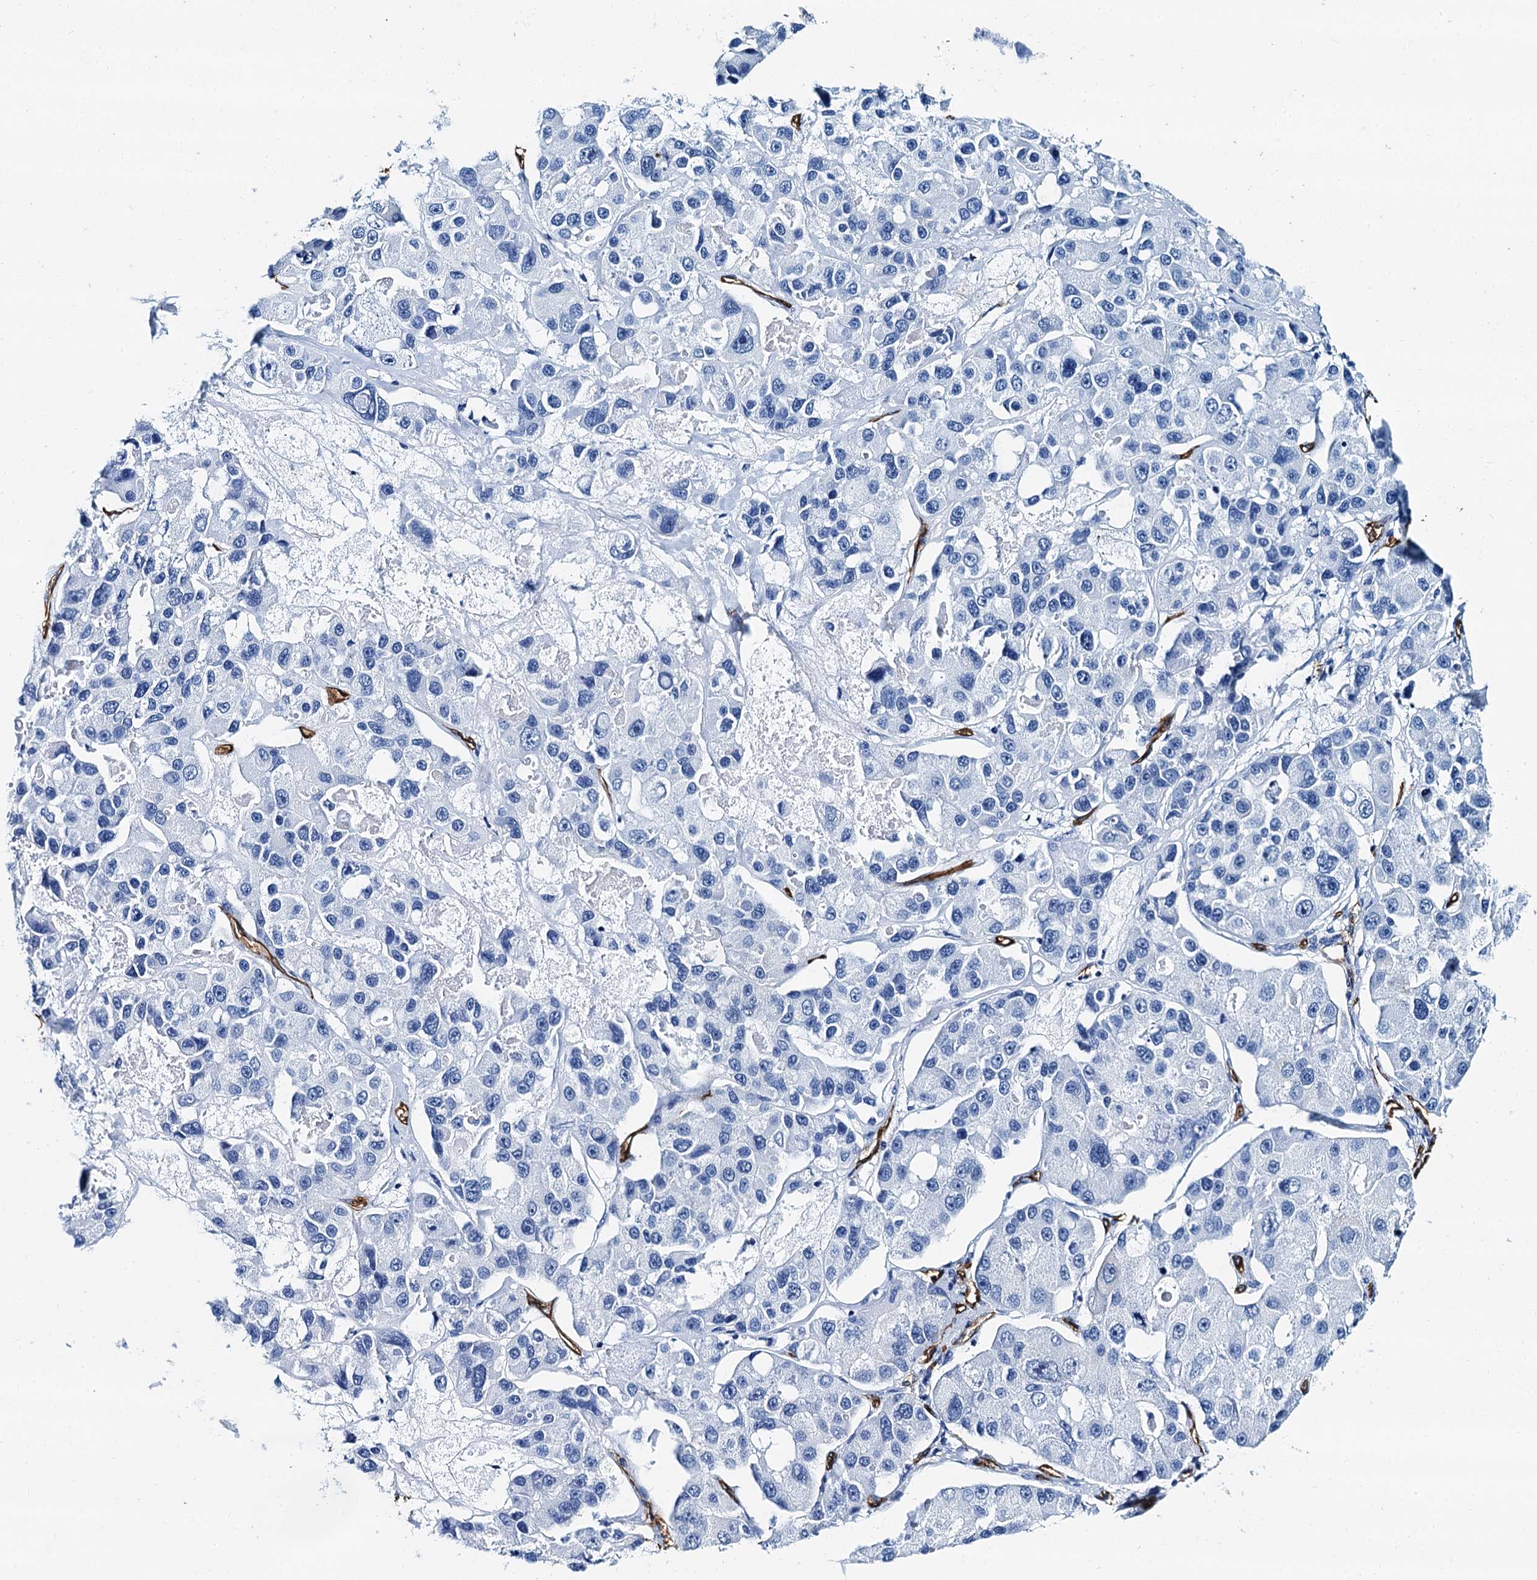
{"staining": {"intensity": "negative", "quantity": "none", "location": "none"}, "tissue": "lung cancer", "cell_type": "Tumor cells", "image_type": "cancer", "snomed": [{"axis": "morphology", "description": "Adenocarcinoma, NOS"}, {"axis": "topography", "description": "Lung"}], "caption": "This is an immunohistochemistry photomicrograph of lung adenocarcinoma. There is no staining in tumor cells.", "gene": "CAVIN2", "patient": {"sex": "female", "age": 54}}